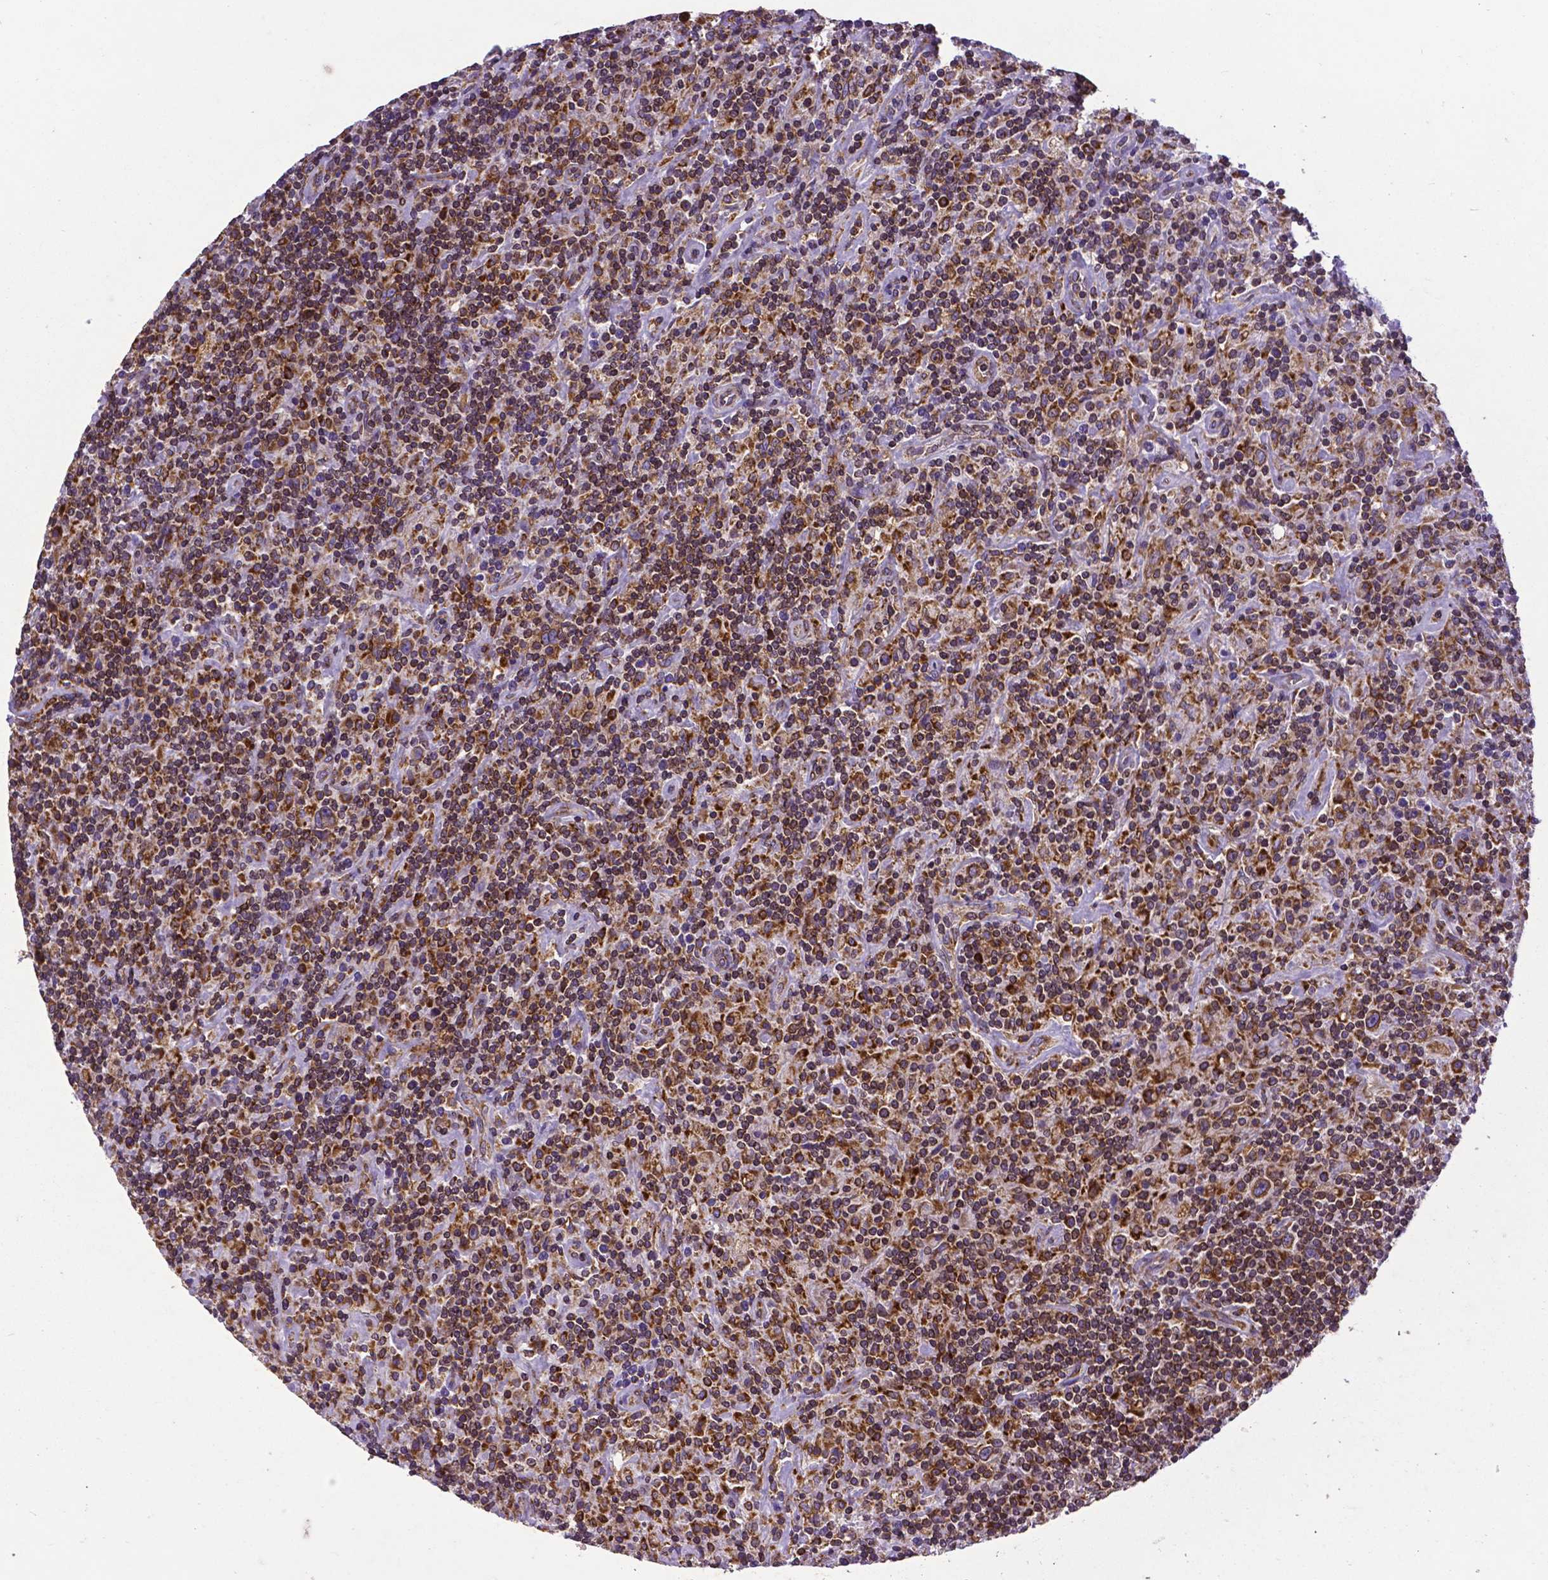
{"staining": {"intensity": "moderate", "quantity": ">75%", "location": "cytoplasmic/membranous"}, "tissue": "lymphoma", "cell_type": "Tumor cells", "image_type": "cancer", "snomed": [{"axis": "morphology", "description": "Hodgkin's disease, NOS"}, {"axis": "topography", "description": "Lymph node"}], "caption": "The micrograph exhibits a brown stain indicating the presence of a protein in the cytoplasmic/membranous of tumor cells in Hodgkin's disease.", "gene": "MTDH", "patient": {"sex": "male", "age": 70}}